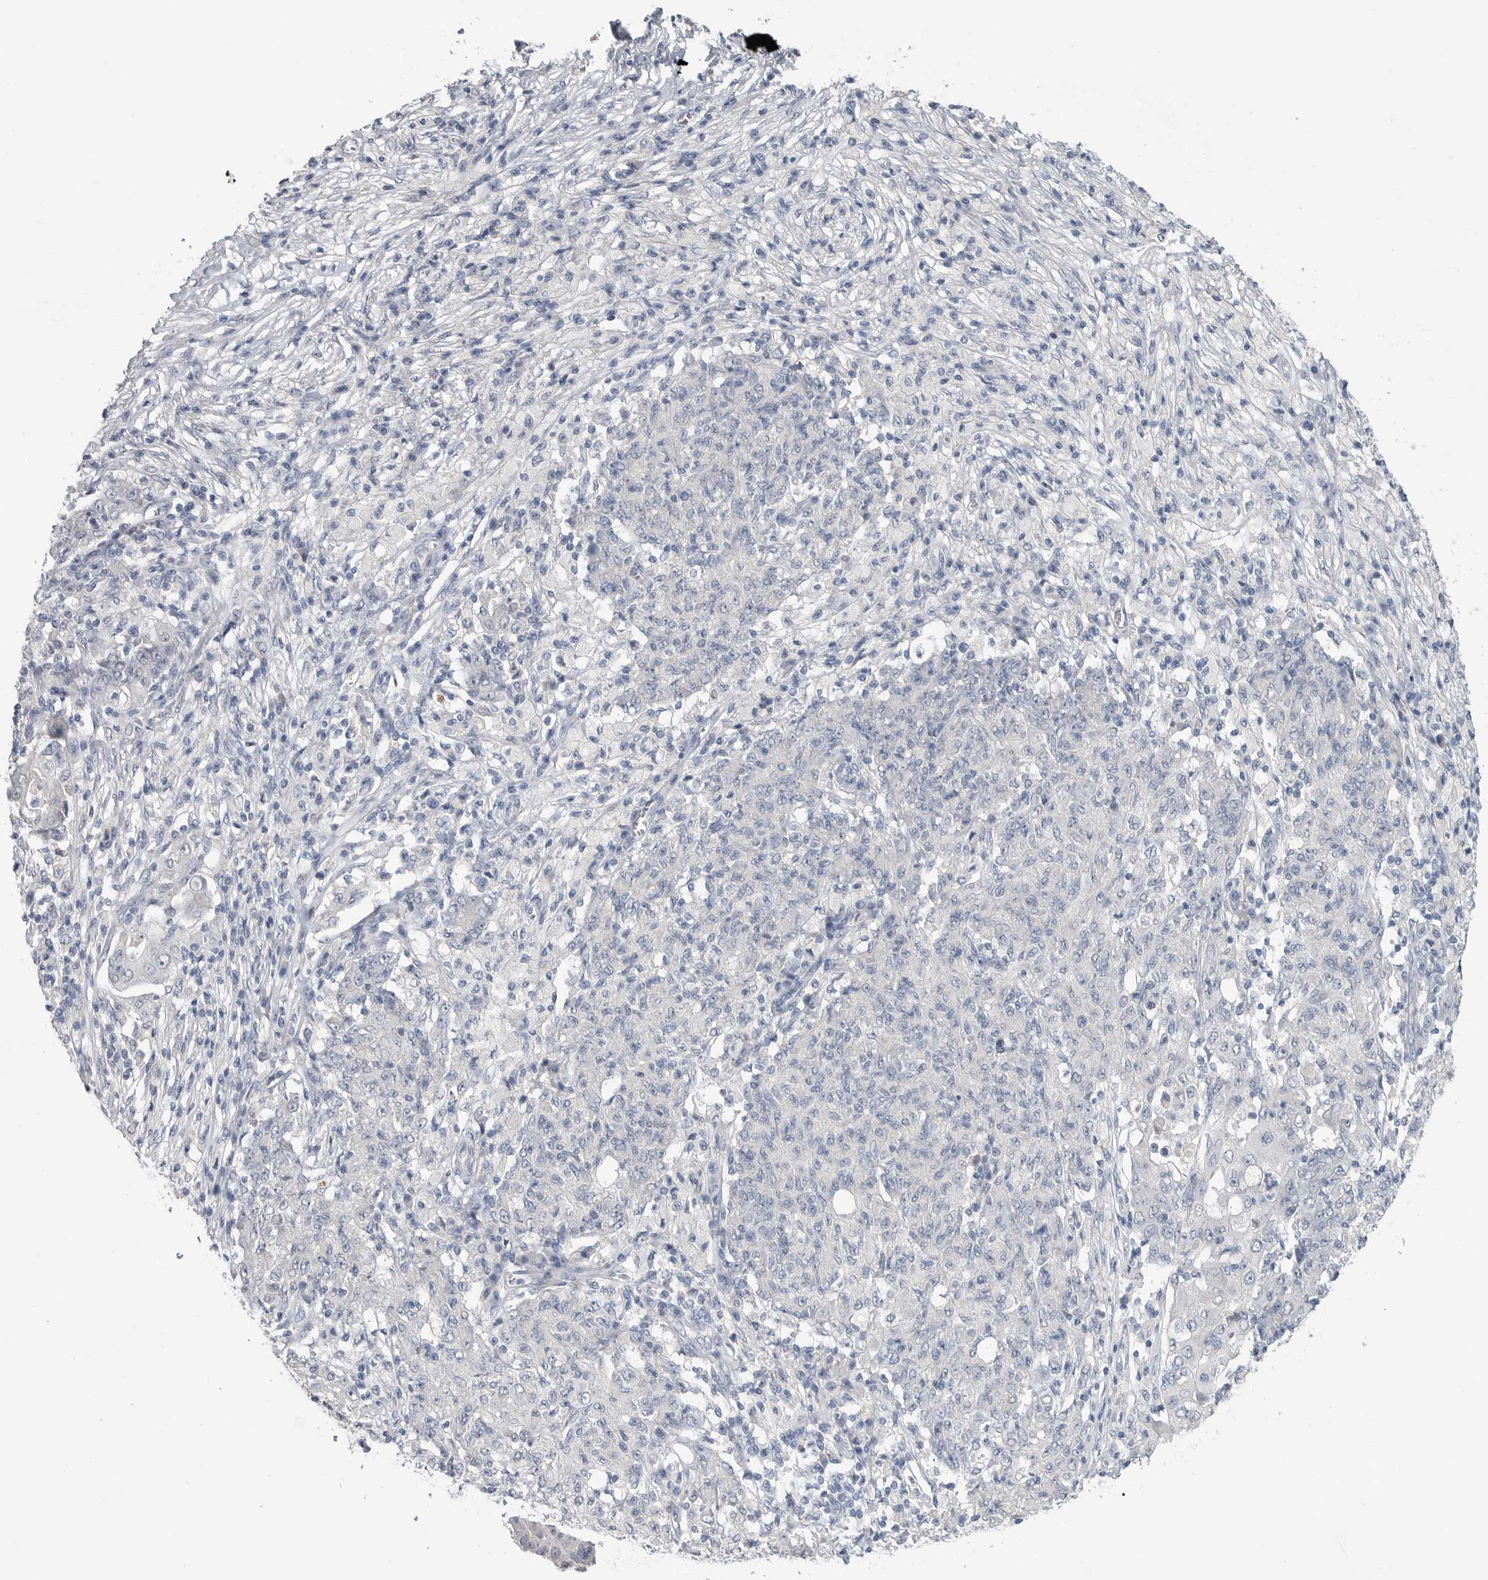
{"staining": {"intensity": "negative", "quantity": "none", "location": "none"}, "tissue": "ovarian cancer", "cell_type": "Tumor cells", "image_type": "cancer", "snomed": [{"axis": "morphology", "description": "Carcinoma, endometroid"}, {"axis": "topography", "description": "Ovary"}], "caption": "This histopathology image is of ovarian cancer stained with IHC to label a protein in brown with the nuclei are counter-stained blue. There is no expression in tumor cells.", "gene": "REG4", "patient": {"sex": "female", "age": 42}}